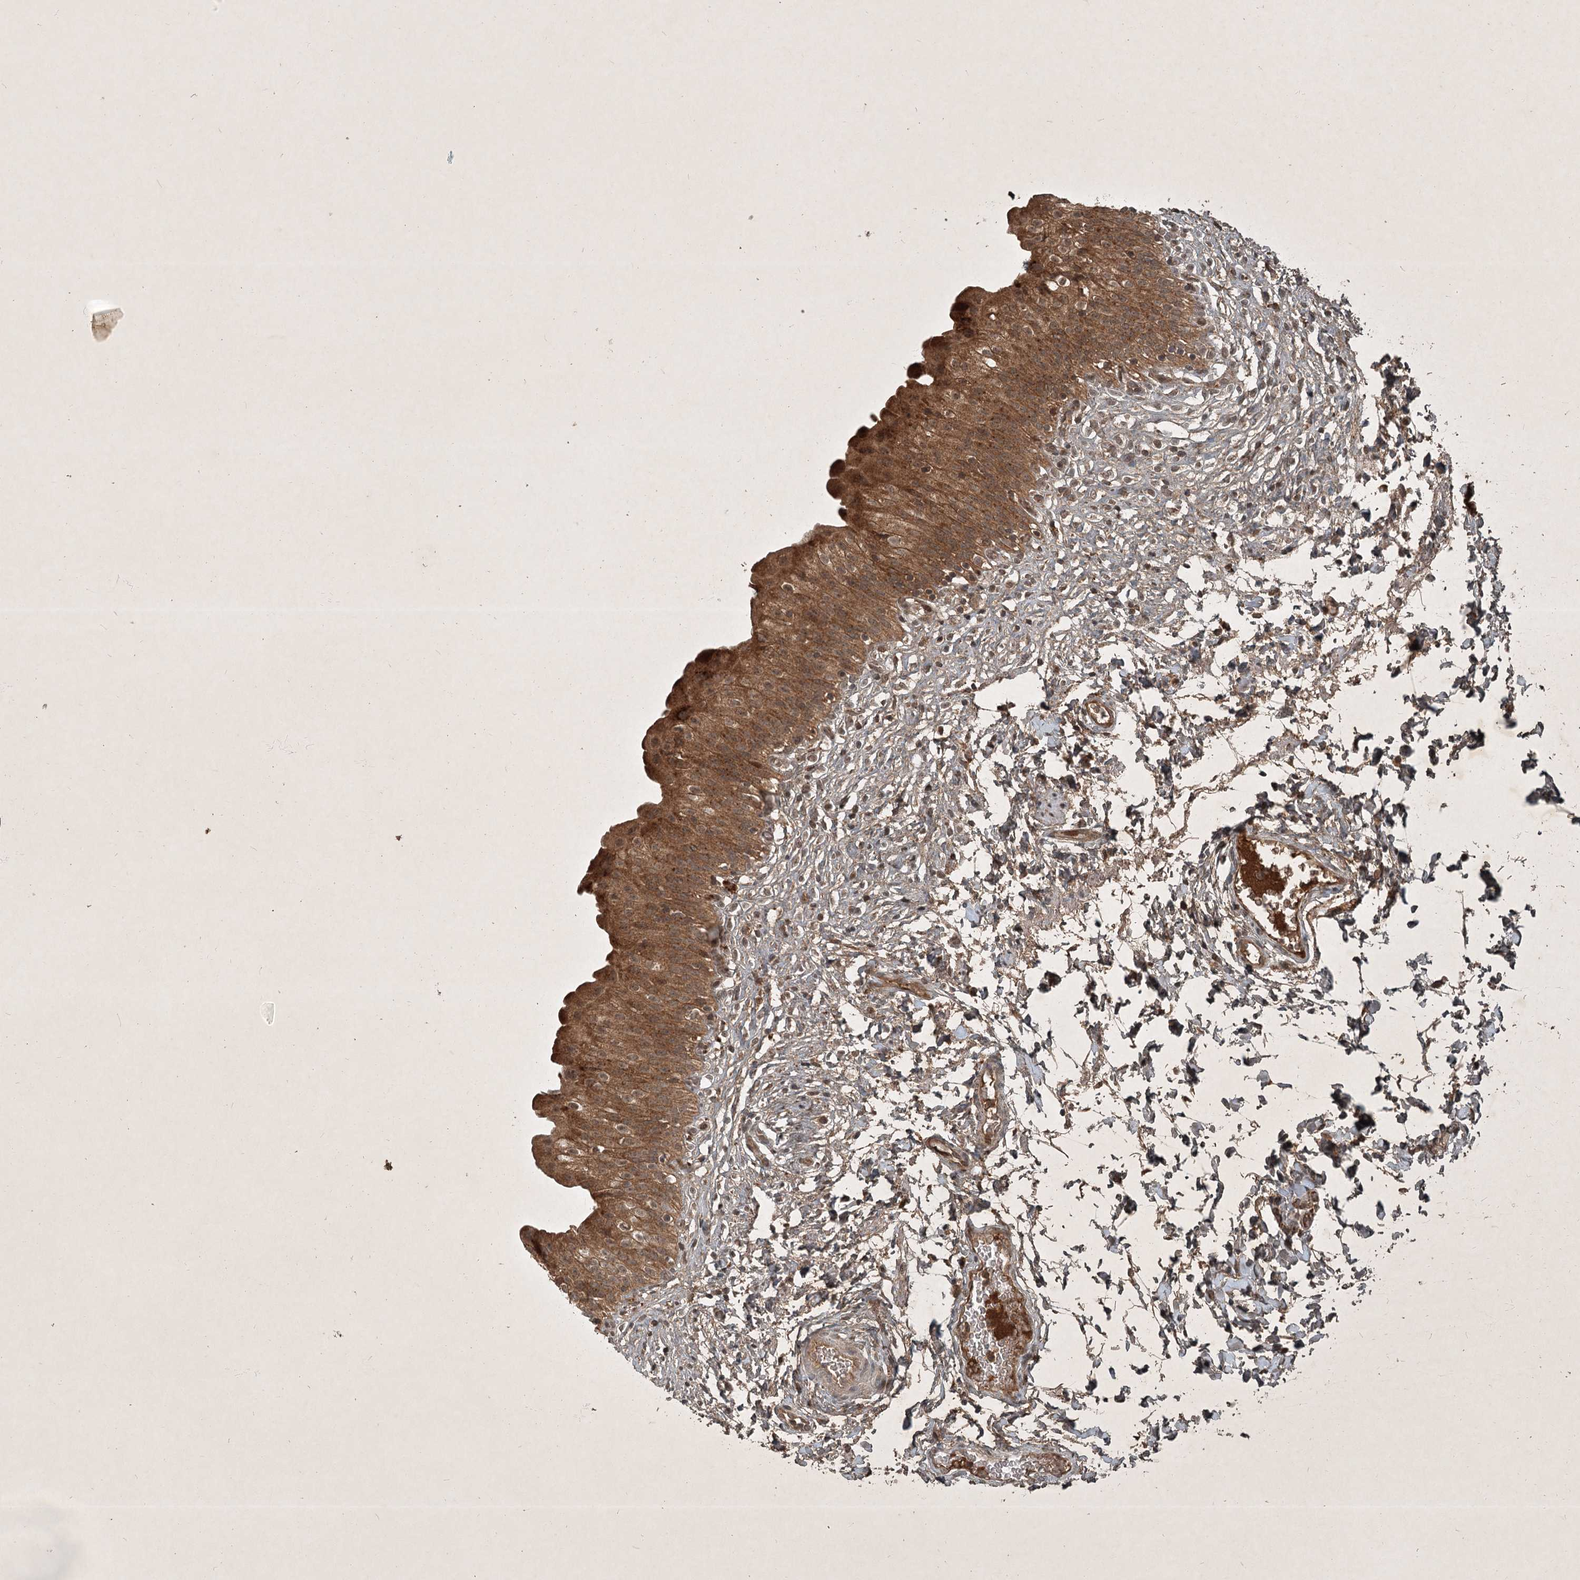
{"staining": {"intensity": "strong", "quantity": ">75%", "location": "cytoplasmic/membranous"}, "tissue": "urinary bladder", "cell_type": "Urothelial cells", "image_type": "normal", "snomed": [{"axis": "morphology", "description": "Normal tissue, NOS"}, {"axis": "topography", "description": "Urinary bladder"}], "caption": "Protein expression analysis of unremarkable human urinary bladder reveals strong cytoplasmic/membranous positivity in about >75% of urothelial cells. (Stains: DAB (3,3'-diaminobenzidine) in brown, nuclei in blue, Microscopy: brightfield microscopy at high magnification).", "gene": "UNC93A", "patient": {"sex": "male", "age": 55}}